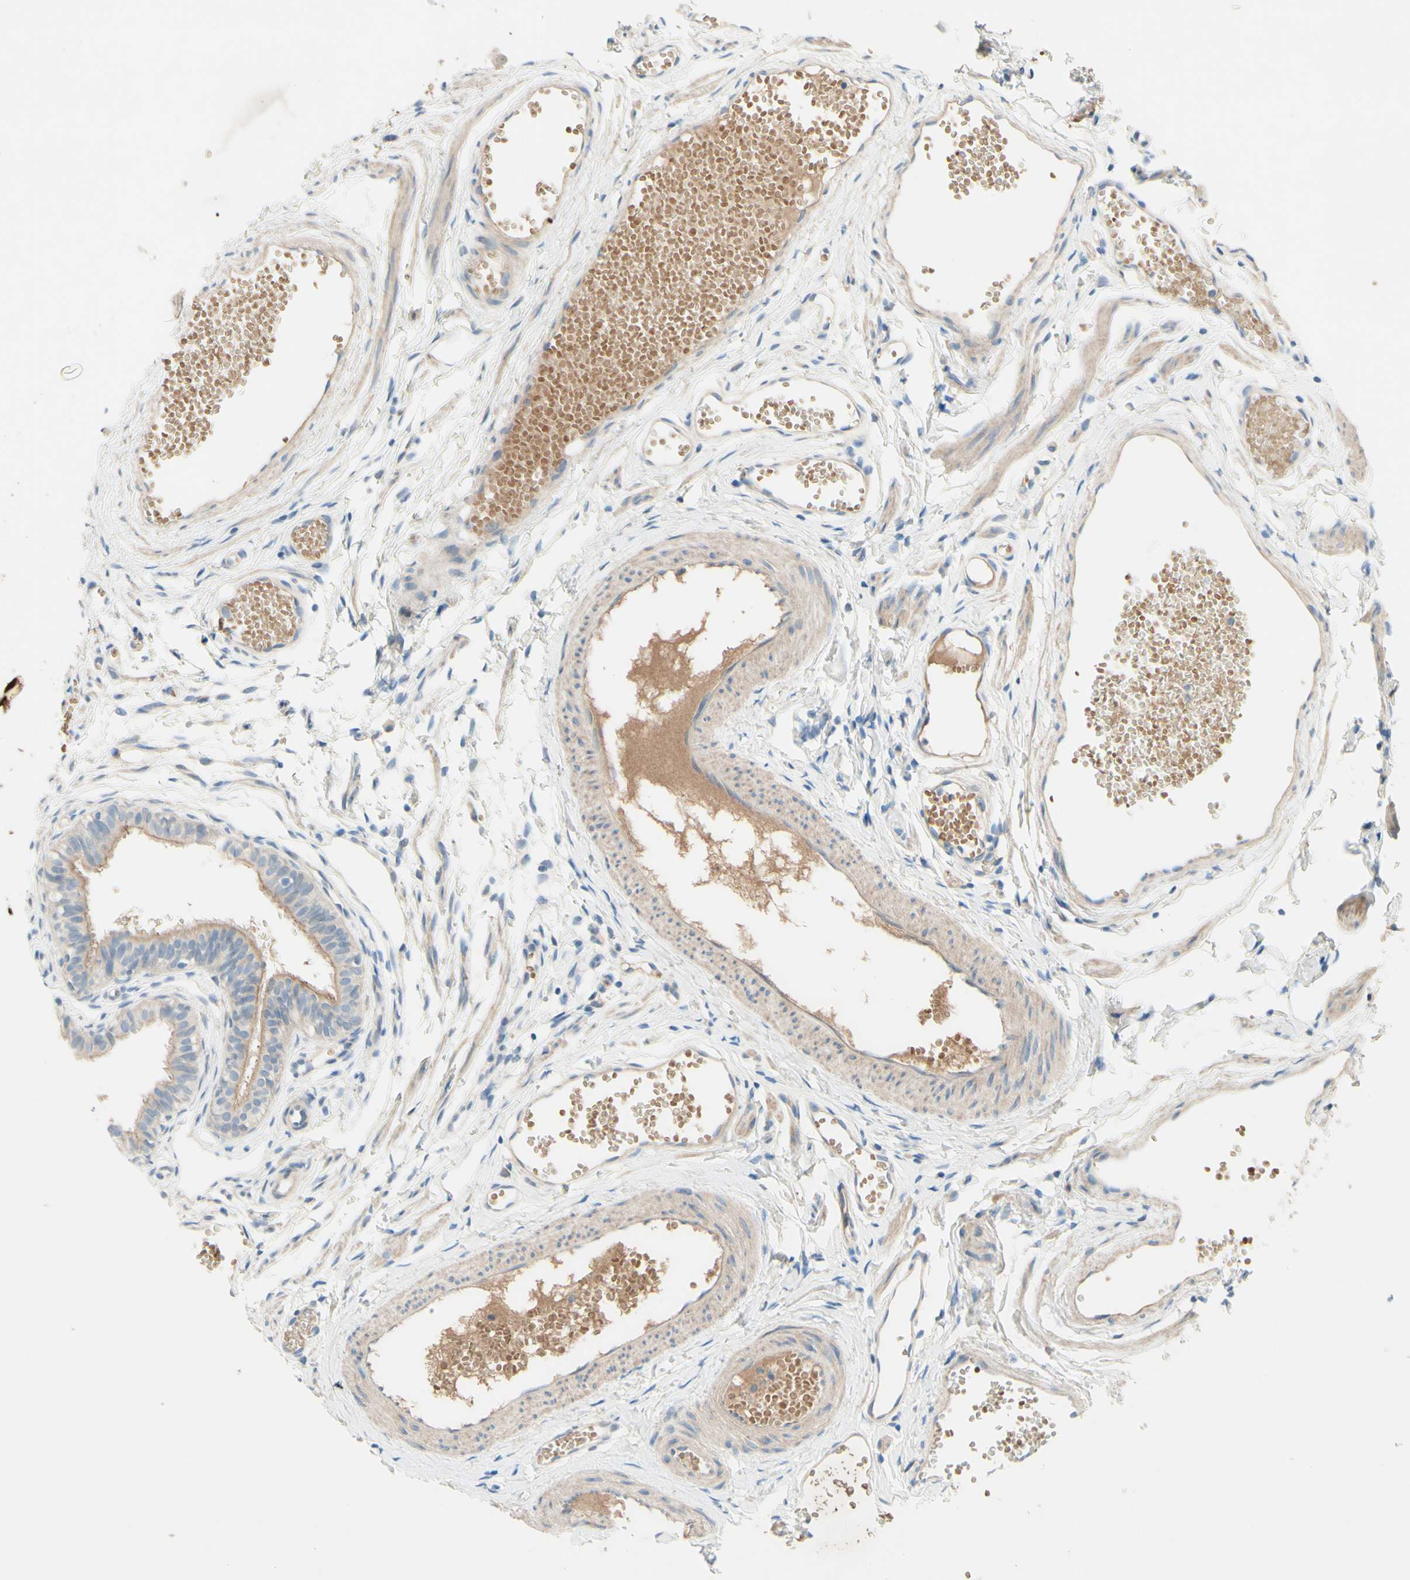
{"staining": {"intensity": "moderate", "quantity": ">75%", "location": "cytoplasmic/membranous"}, "tissue": "fallopian tube", "cell_type": "Glandular cells", "image_type": "normal", "snomed": [{"axis": "morphology", "description": "Normal tissue, NOS"}, {"axis": "topography", "description": "Fallopian tube"}, {"axis": "topography", "description": "Placenta"}], "caption": "A high-resolution histopathology image shows IHC staining of normal fallopian tube, which shows moderate cytoplasmic/membranous expression in approximately >75% of glandular cells.", "gene": "IL2", "patient": {"sex": "female", "age": 34}}